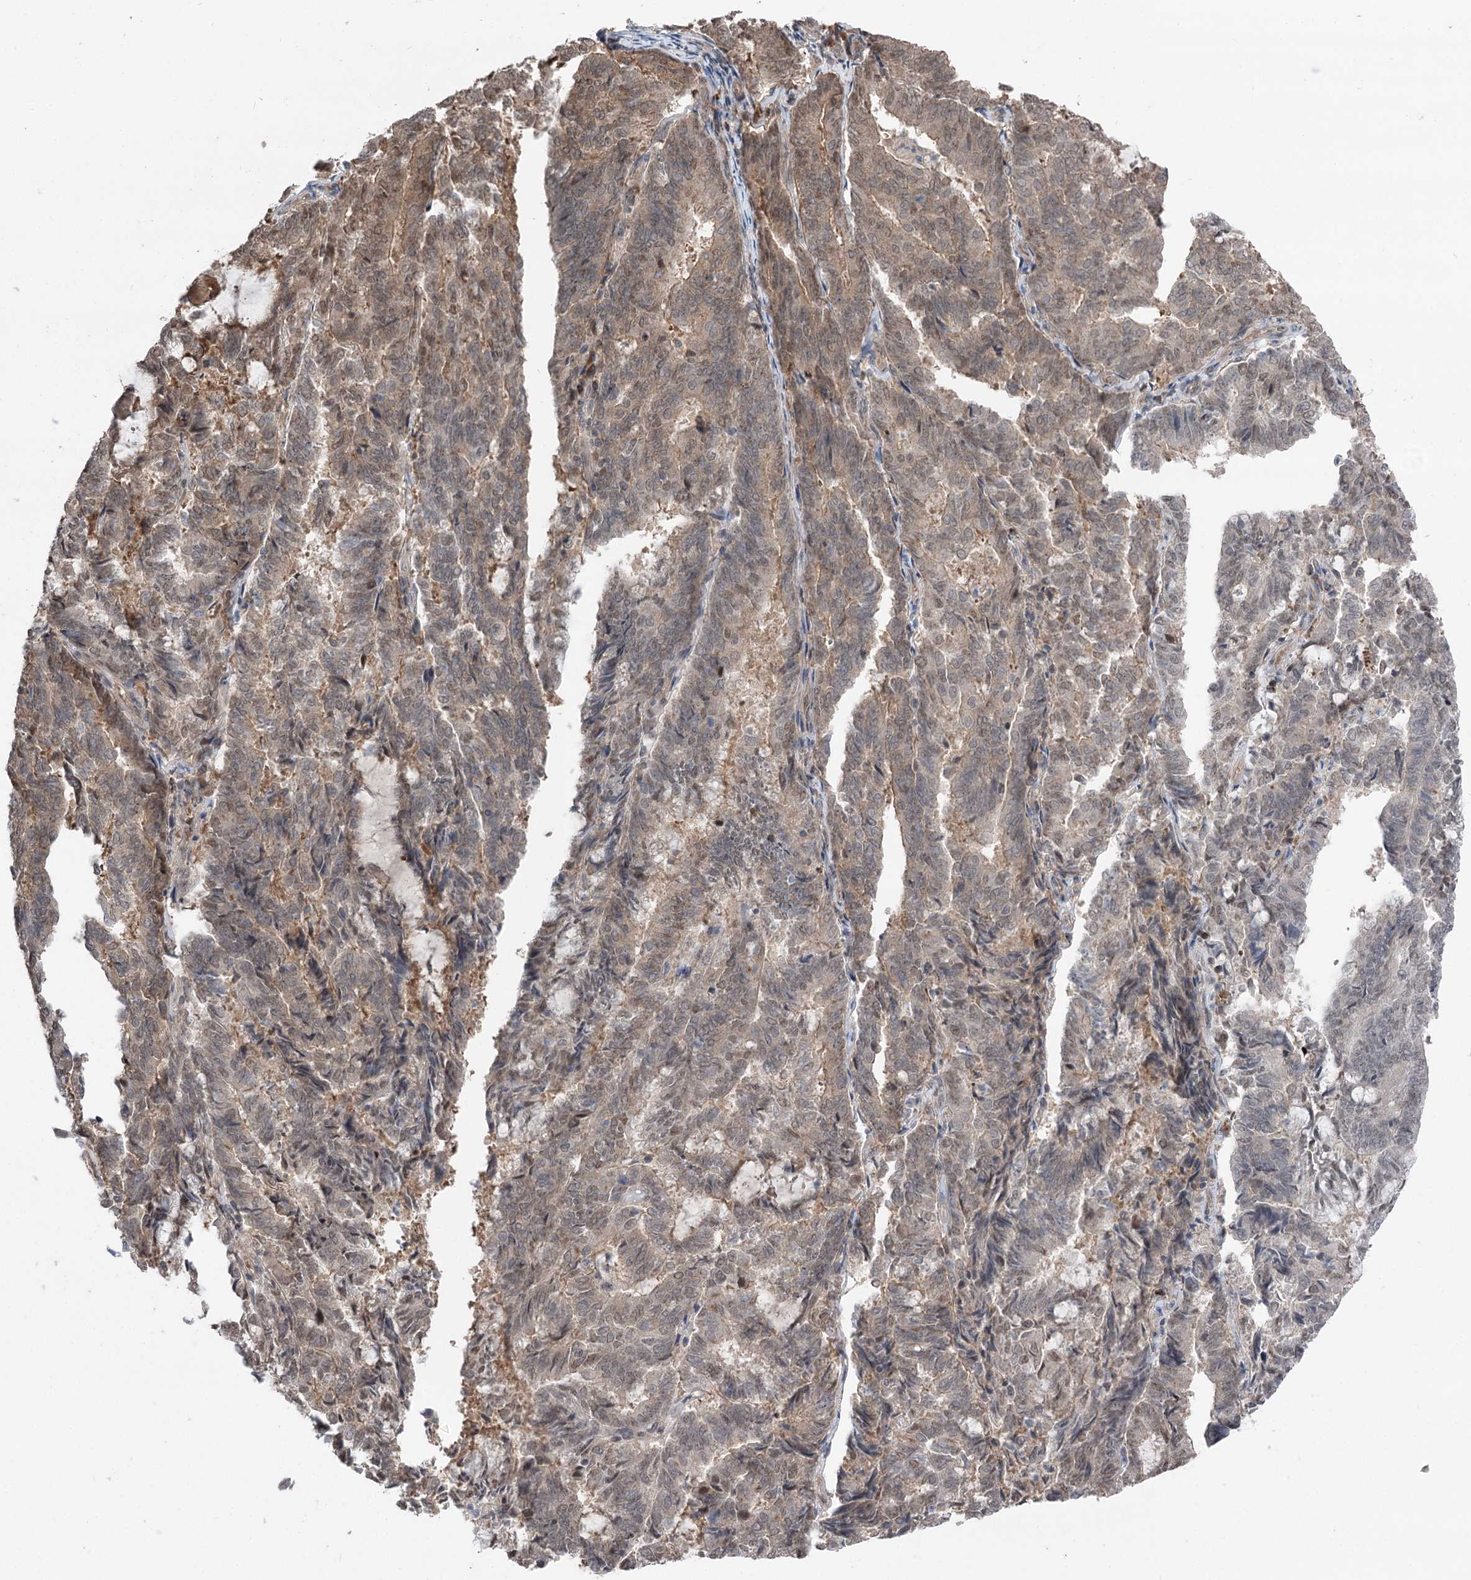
{"staining": {"intensity": "weak", "quantity": ">75%", "location": "cytoplasmic/membranous,nuclear"}, "tissue": "endometrial cancer", "cell_type": "Tumor cells", "image_type": "cancer", "snomed": [{"axis": "morphology", "description": "Adenocarcinoma, NOS"}, {"axis": "topography", "description": "Endometrium"}], "caption": "There is low levels of weak cytoplasmic/membranous and nuclear expression in tumor cells of endometrial cancer, as demonstrated by immunohistochemical staining (brown color).", "gene": "CCSER2", "patient": {"sex": "female", "age": 80}}